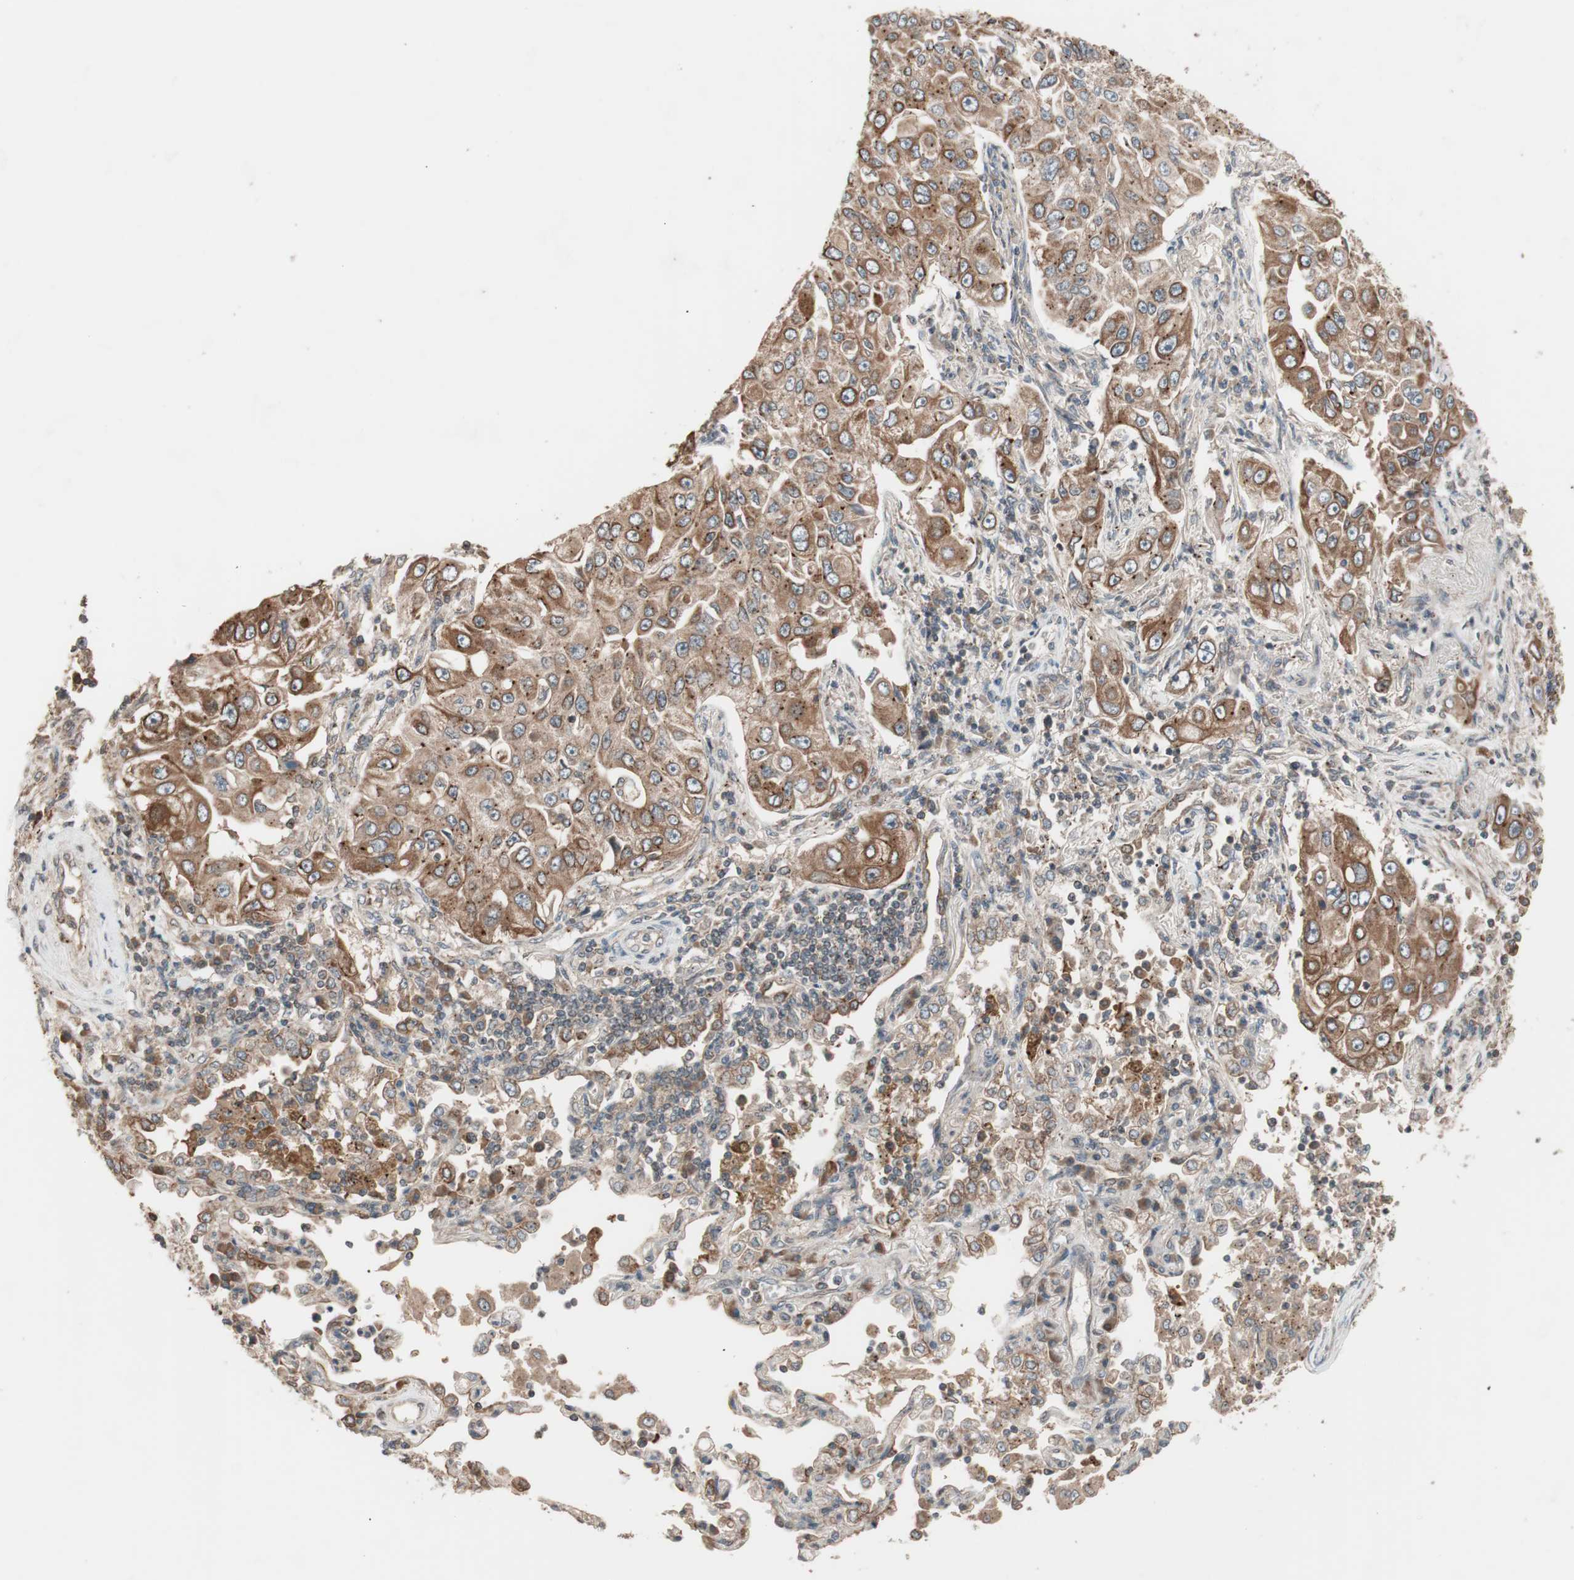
{"staining": {"intensity": "moderate", "quantity": ">75%", "location": "cytoplasmic/membranous"}, "tissue": "lung cancer", "cell_type": "Tumor cells", "image_type": "cancer", "snomed": [{"axis": "morphology", "description": "Adenocarcinoma, NOS"}, {"axis": "topography", "description": "Lung"}], "caption": "Lung adenocarcinoma stained for a protein (brown) exhibits moderate cytoplasmic/membranous positive expression in approximately >75% of tumor cells.", "gene": "FBXO5", "patient": {"sex": "male", "age": 84}}